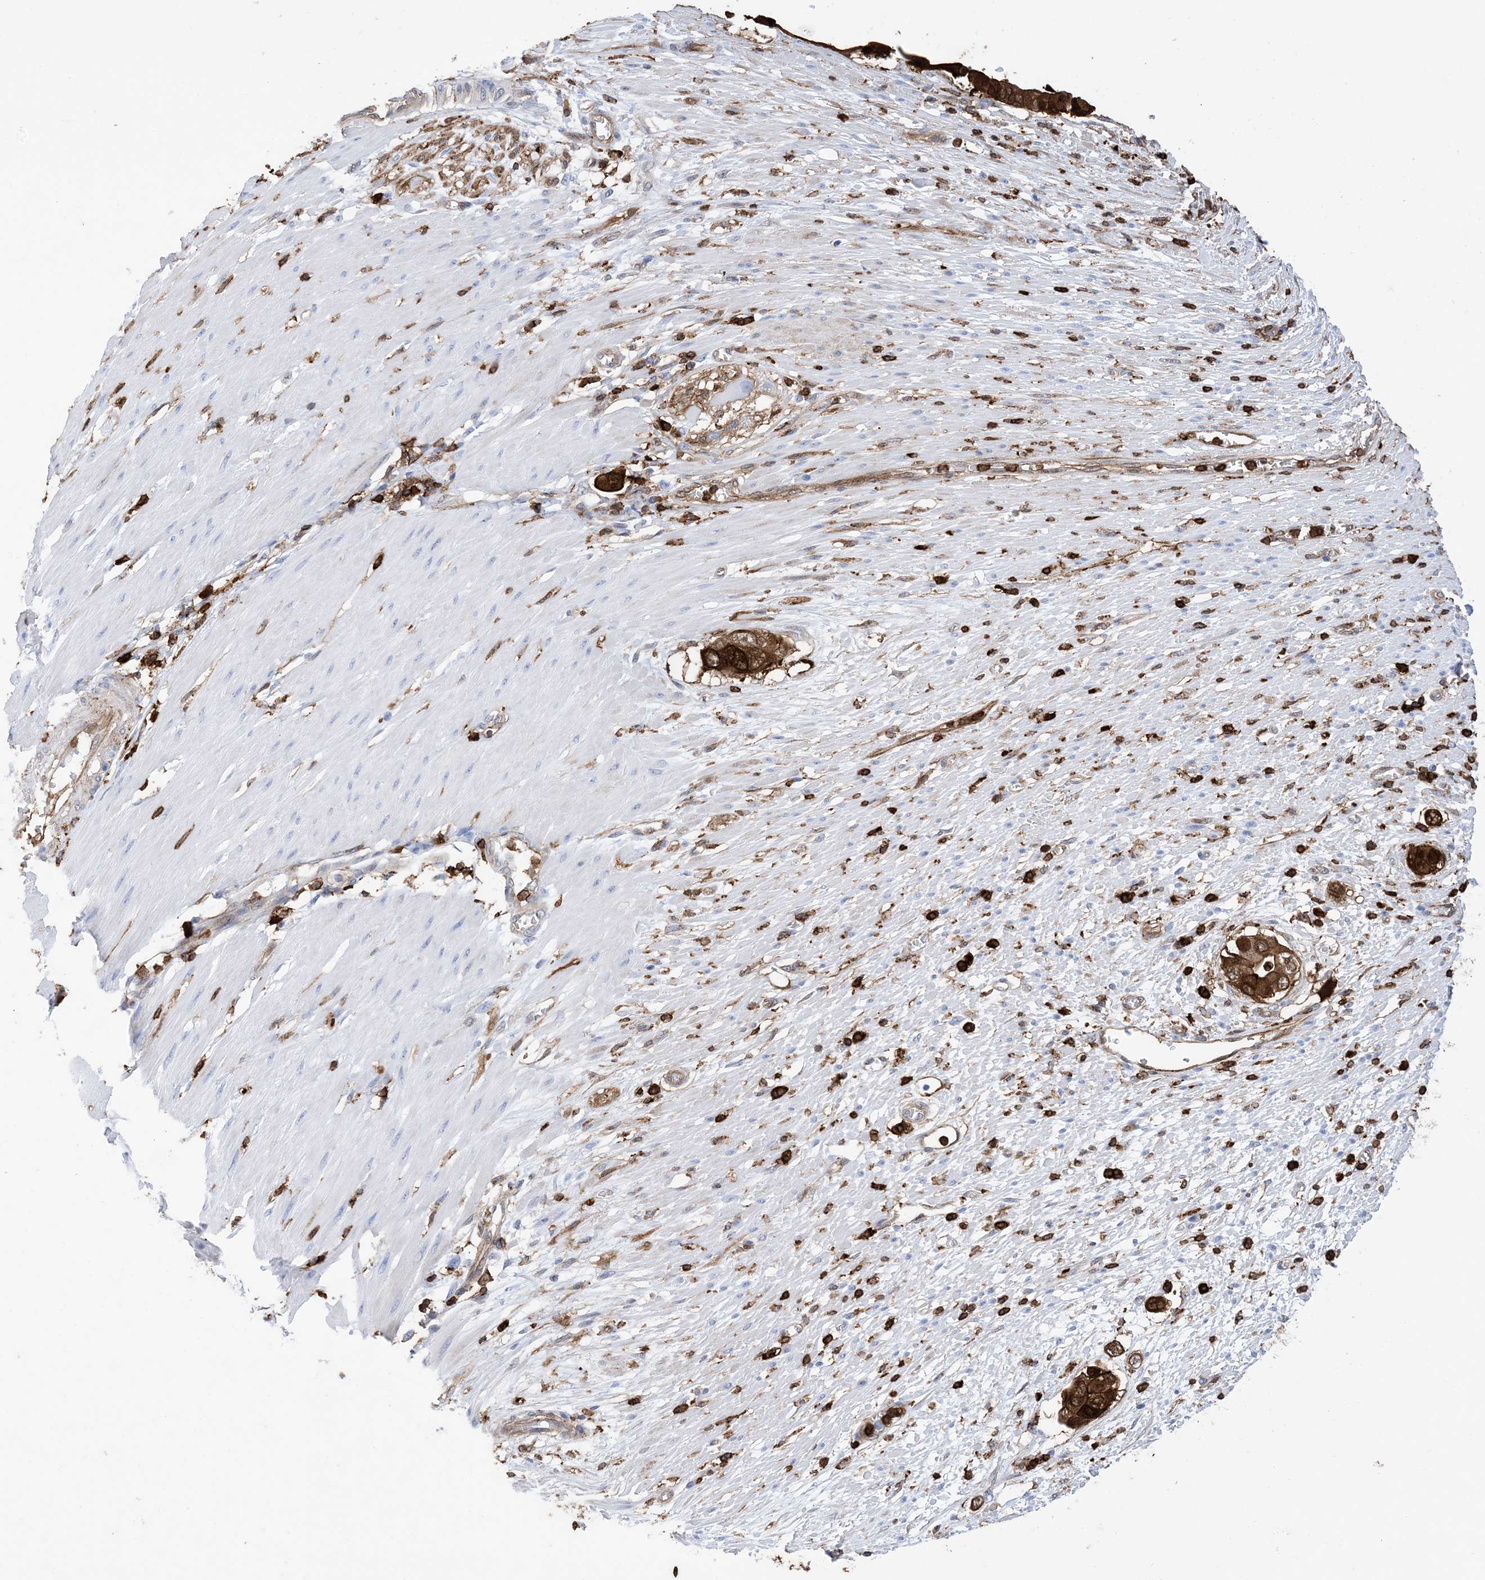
{"staining": {"intensity": "strong", "quantity": ">75%", "location": "cytoplasmic/membranous"}, "tissue": "pancreatic cancer", "cell_type": "Tumor cells", "image_type": "cancer", "snomed": [{"axis": "morphology", "description": "Adenocarcinoma, NOS"}, {"axis": "topography", "description": "Pancreas"}], "caption": "The micrograph displays a brown stain indicating the presence of a protein in the cytoplasmic/membranous of tumor cells in pancreatic adenocarcinoma. (DAB (3,3'-diaminobenzidine) IHC with brightfield microscopy, high magnification).", "gene": "ANXA1", "patient": {"sex": "male", "age": 68}}